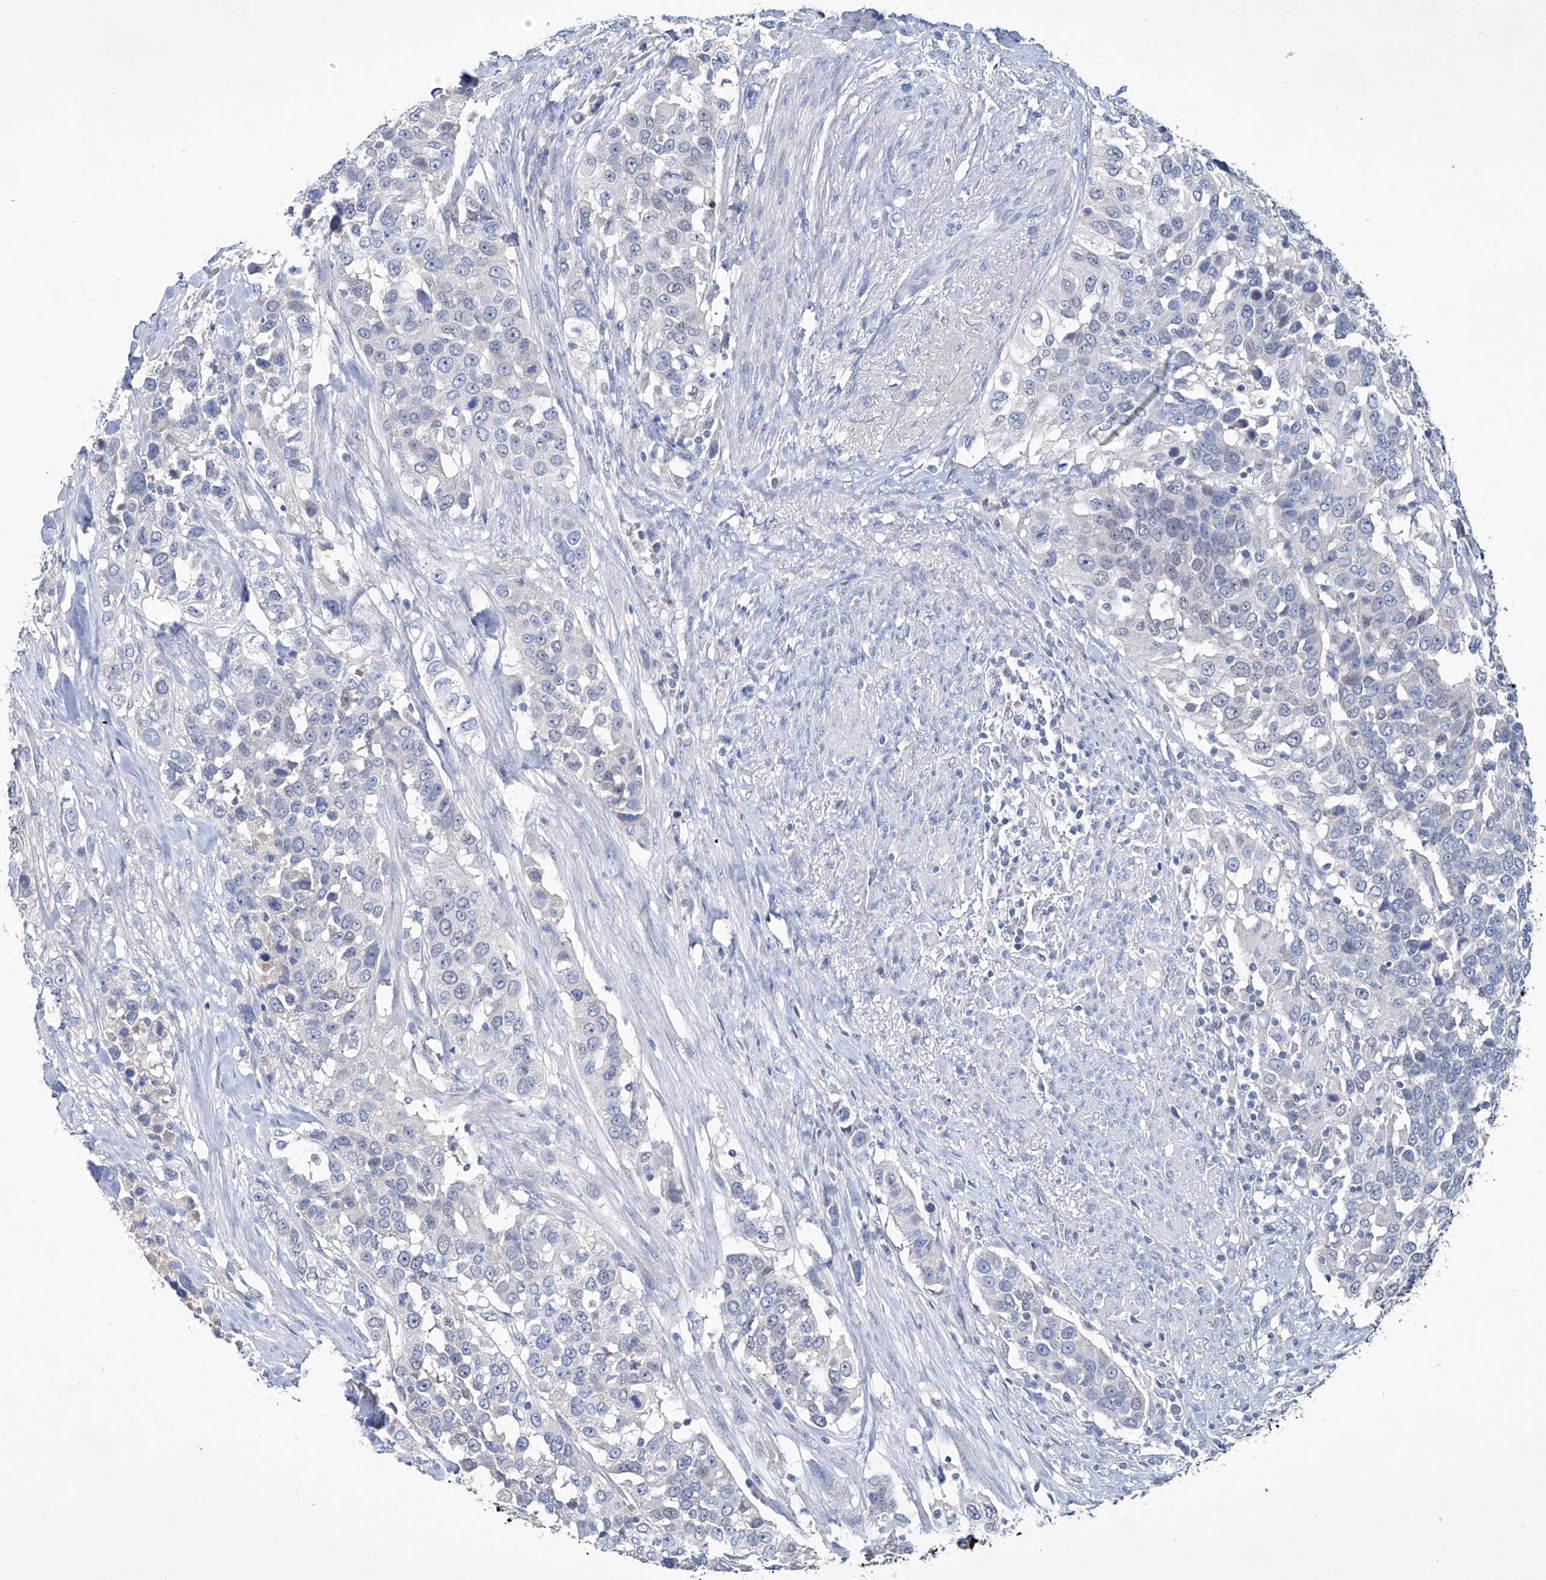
{"staining": {"intensity": "negative", "quantity": "none", "location": "none"}, "tissue": "urothelial cancer", "cell_type": "Tumor cells", "image_type": "cancer", "snomed": [{"axis": "morphology", "description": "Urothelial carcinoma, High grade"}, {"axis": "topography", "description": "Urinary bladder"}], "caption": "Urothelial cancer stained for a protein using immunohistochemistry displays no positivity tumor cells.", "gene": "KLHL17", "patient": {"sex": "female", "age": 80}}